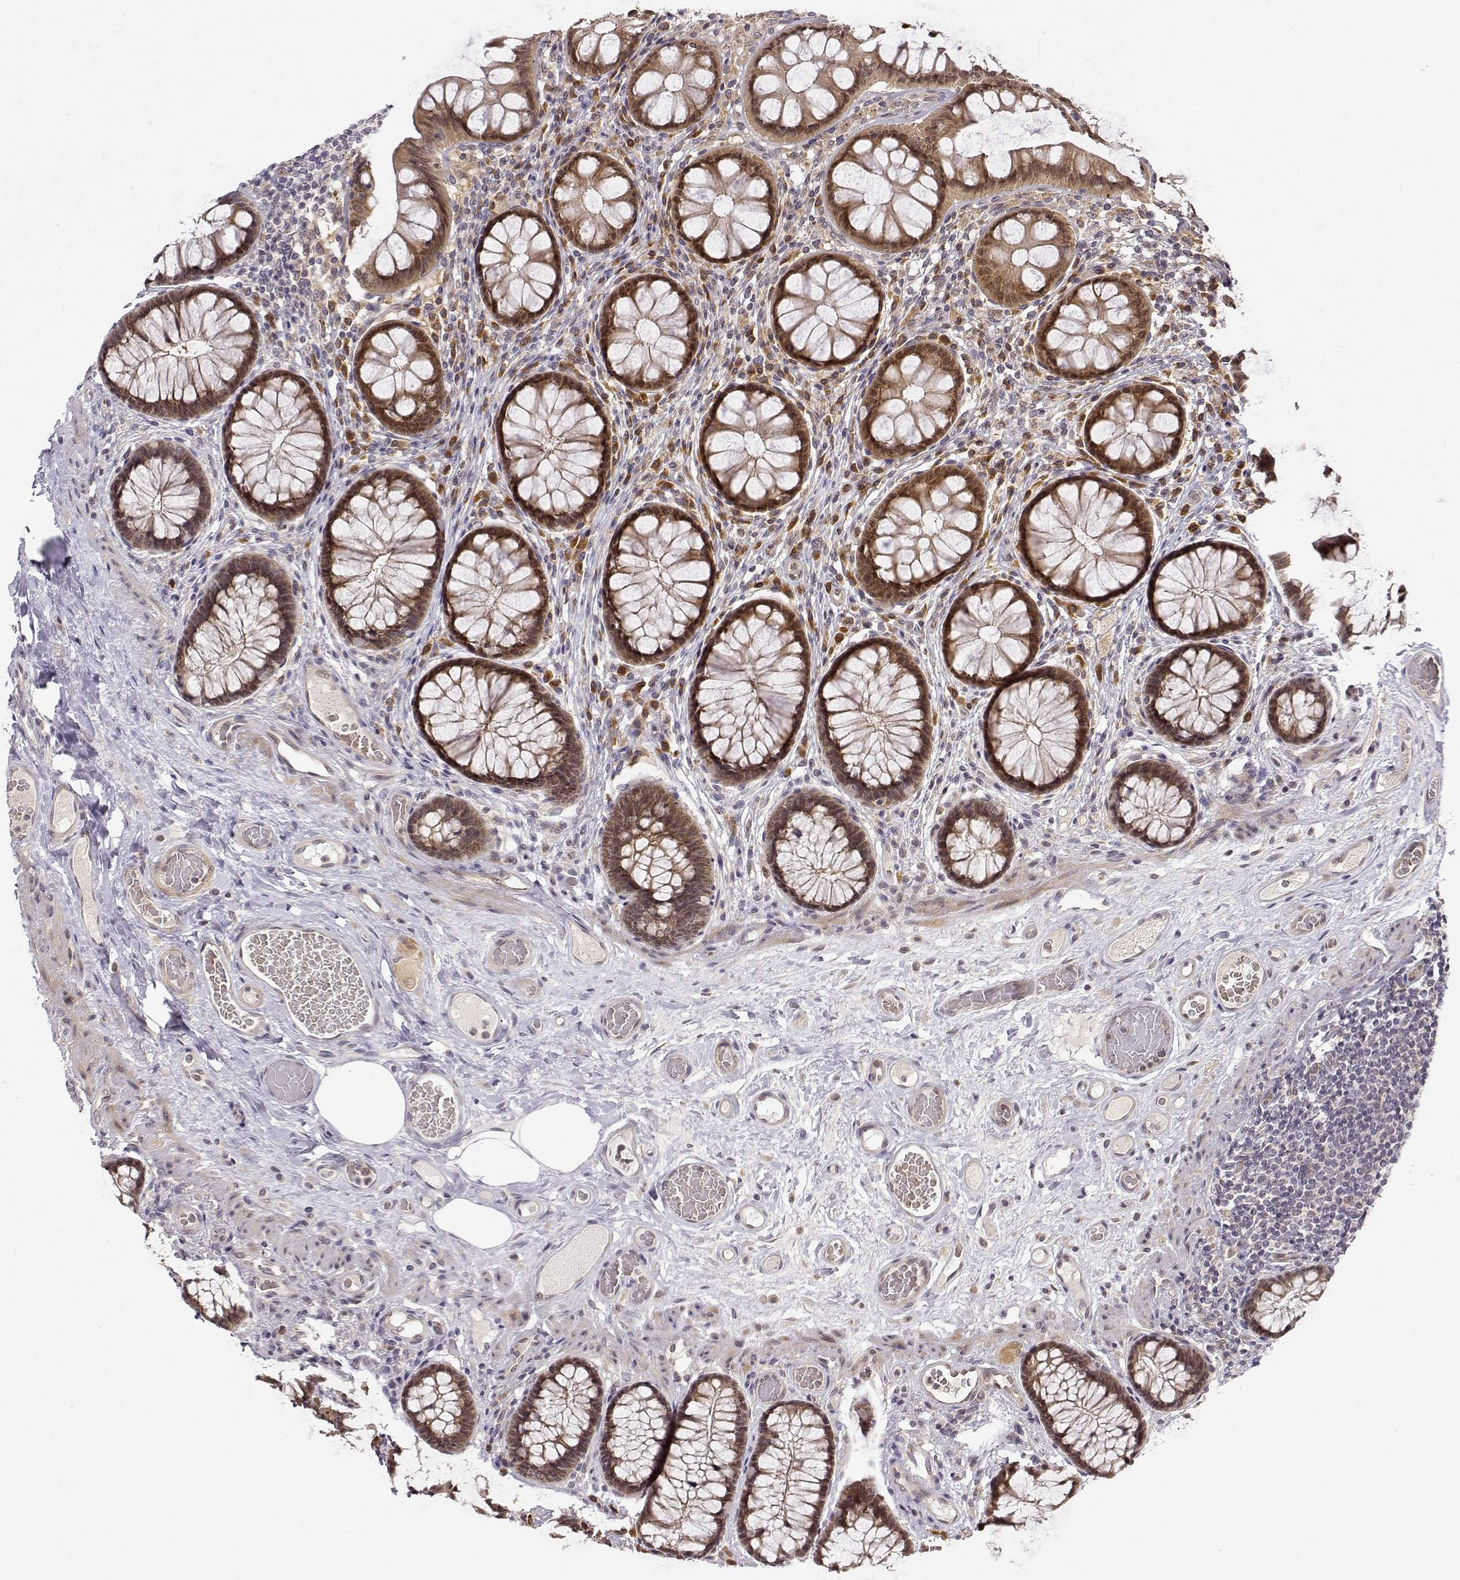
{"staining": {"intensity": "negative", "quantity": "none", "location": "none"}, "tissue": "colon", "cell_type": "Endothelial cells", "image_type": "normal", "snomed": [{"axis": "morphology", "description": "Normal tissue, NOS"}, {"axis": "topography", "description": "Colon"}], "caption": "IHC micrograph of normal human colon stained for a protein (brown), which demonstrates no positivity in endothelial cells.", "gene": "ERGIC2", "patient": {"sex": "female", "age": 65}}